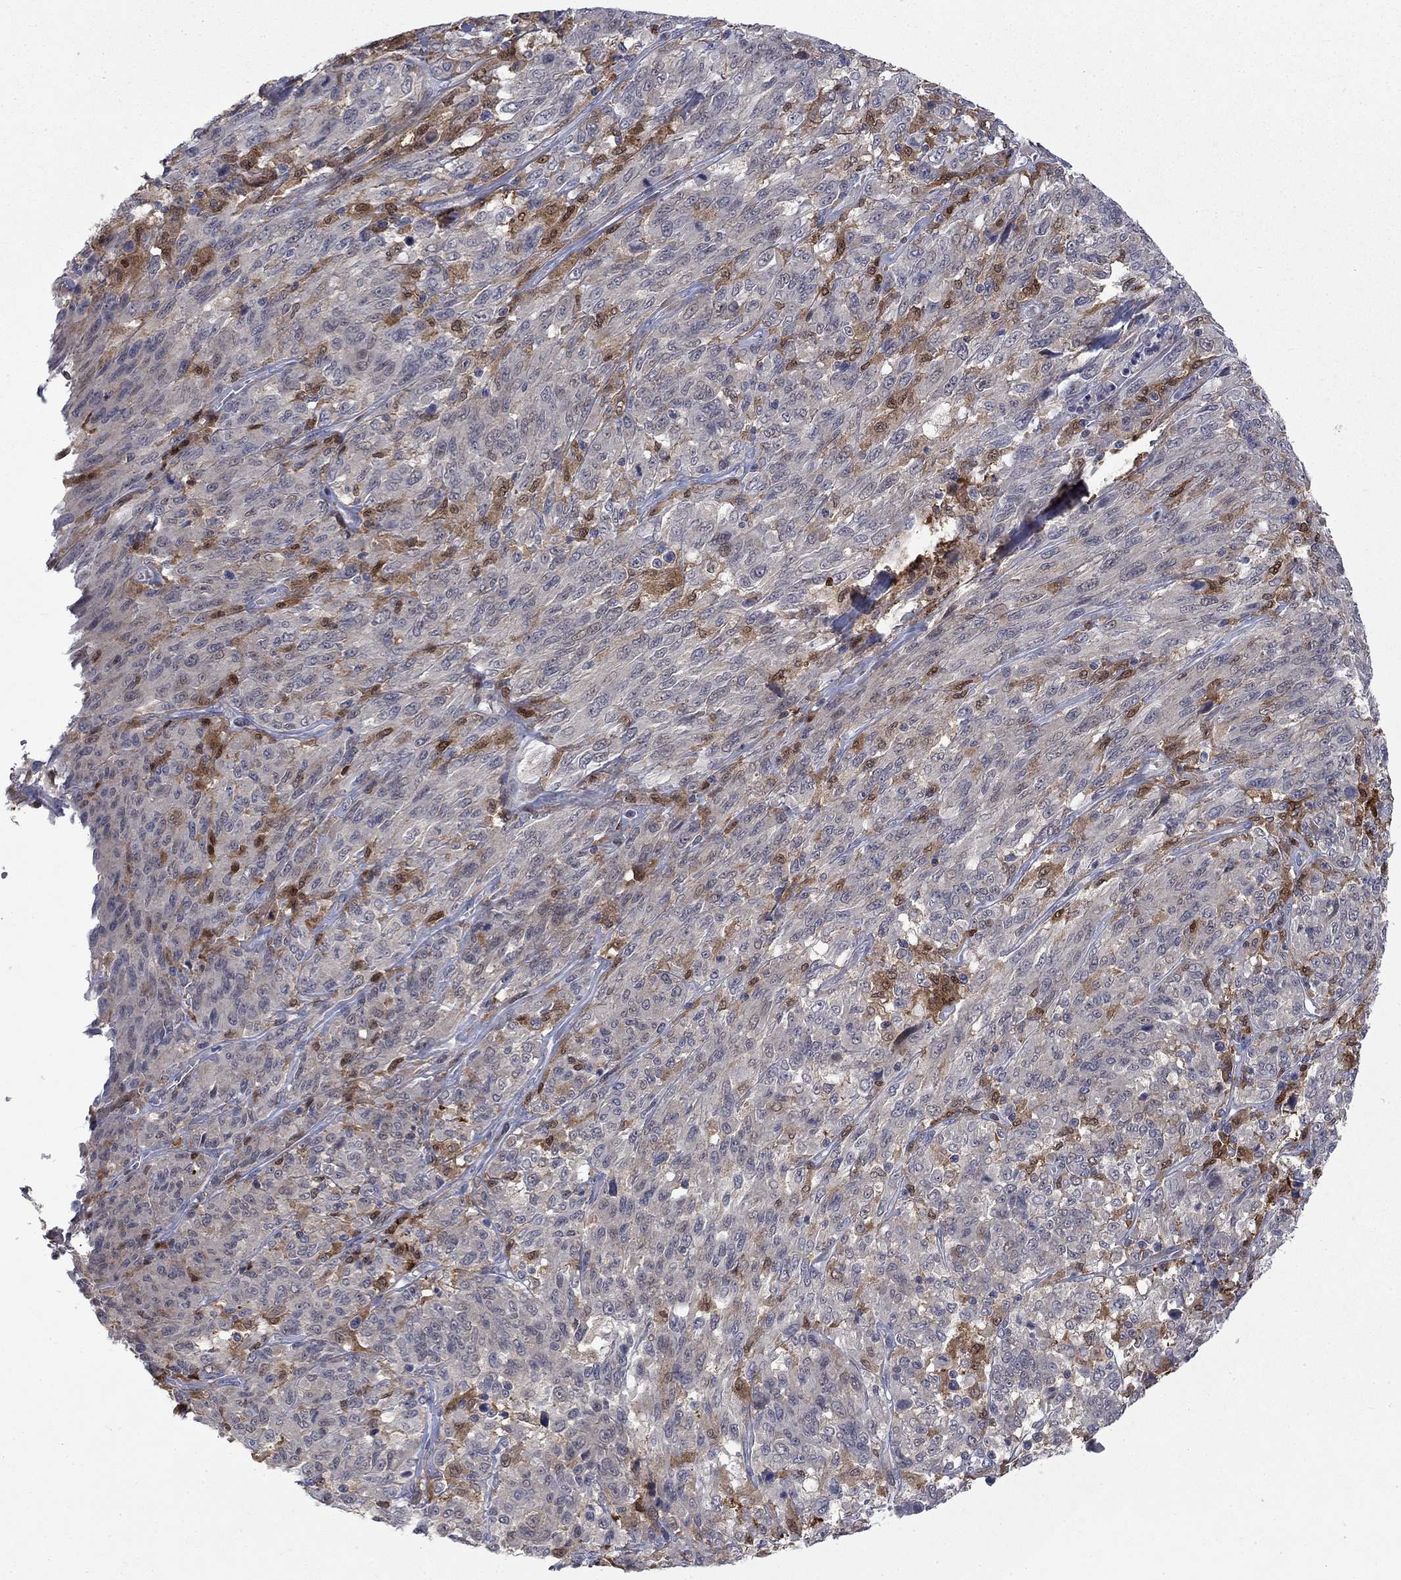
{"staining": {"intensity": "negative", "quantity": "none", "location": "none"}, "tissue": "melanoma", "cell_type": "Tumor cells", "image_type": "cancer", "snomed": [{"axis": "morphology", "description": "Malignant melanoma, NOS"}, {"axis": "topography", "description": "Skin"}], "caption": "IHC photomicrograph of human malignant melanoma stained for a protein (brown), which reveals no expression in tumor cells.", "gene": "CBR1", "patient": {"sex": "female", "age": 91}}